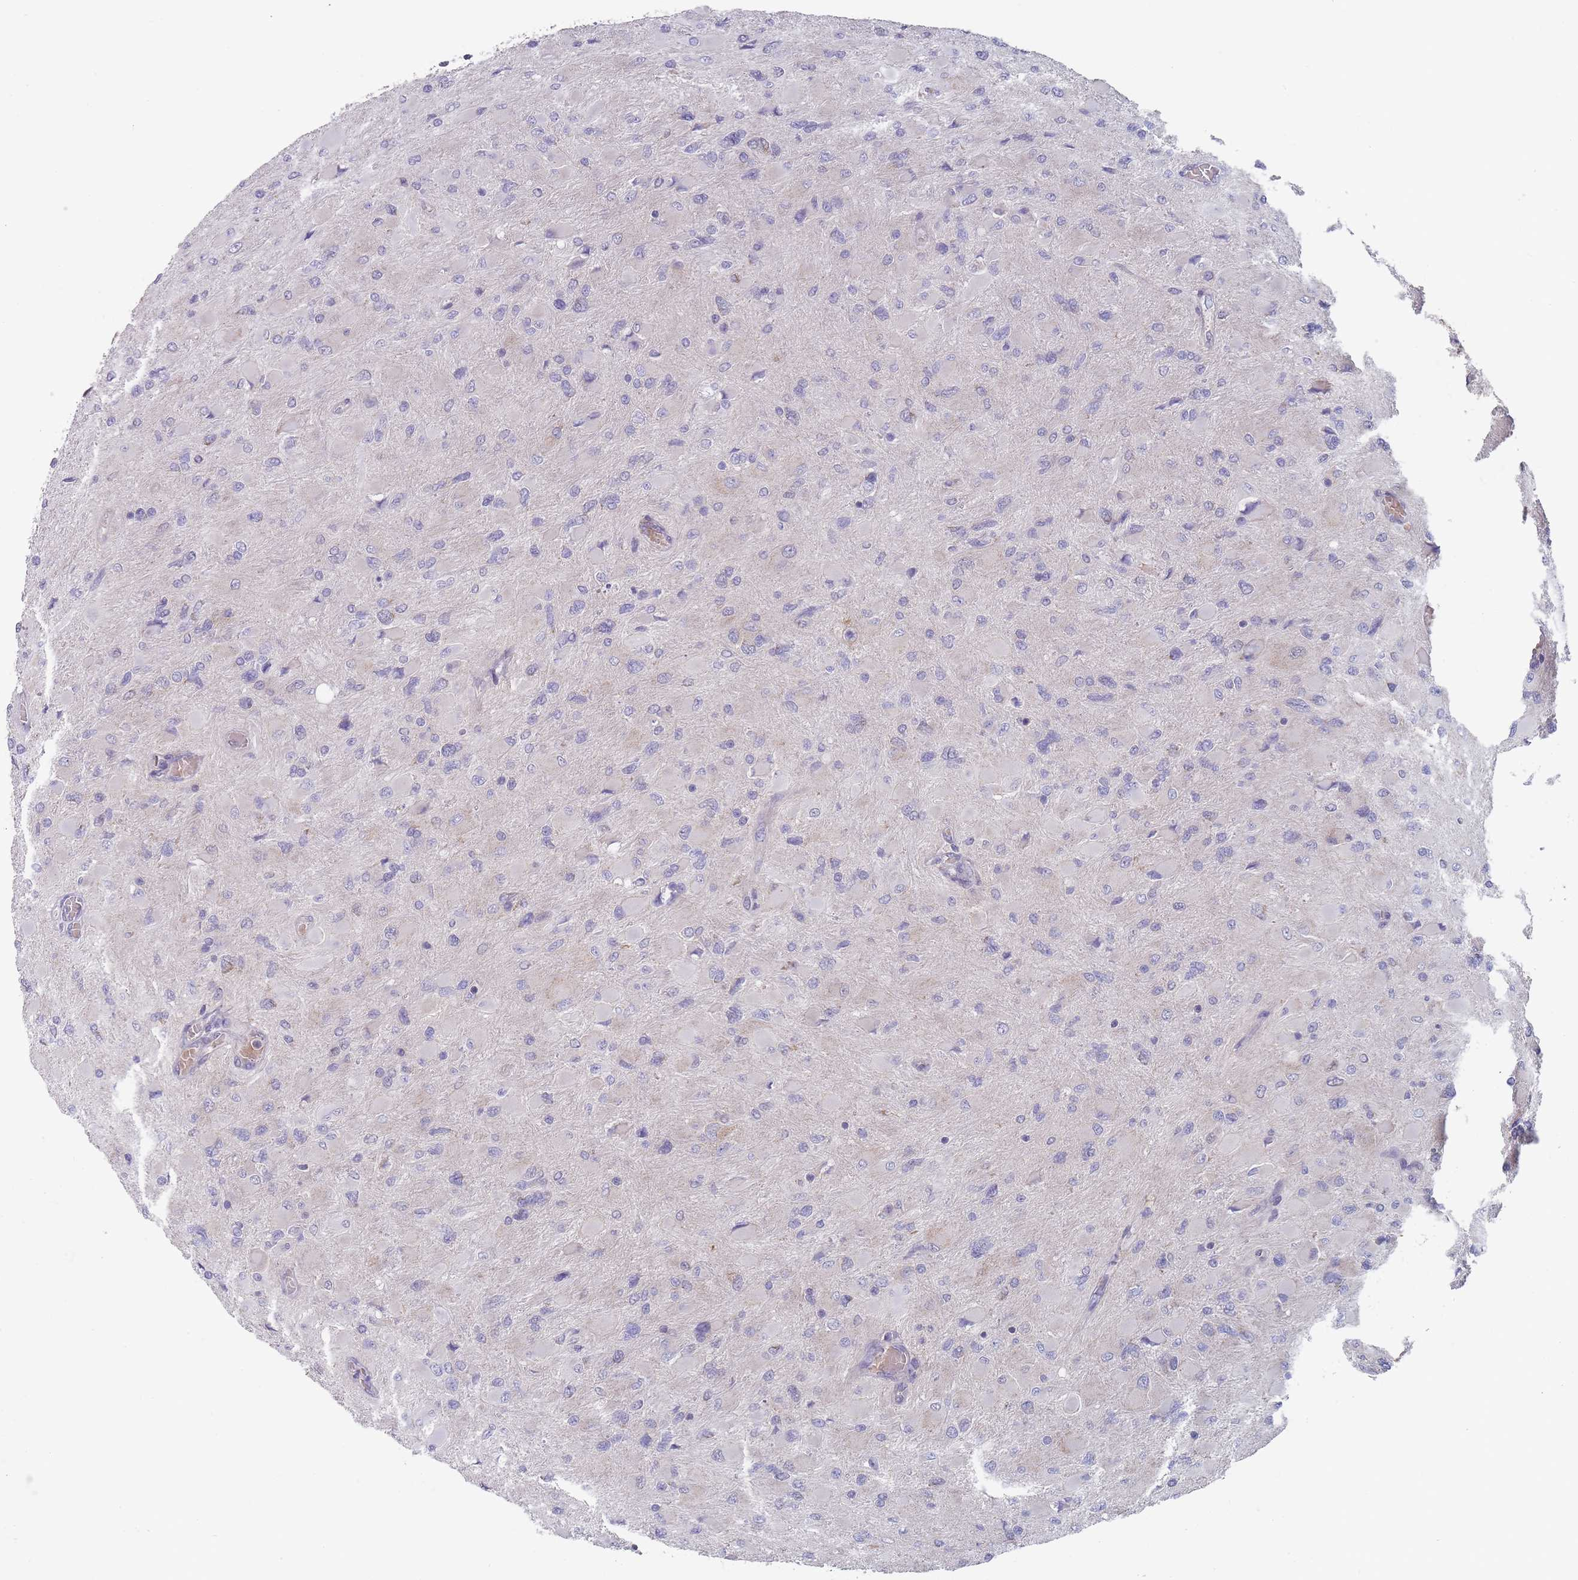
{"staining": {"intensity": "negative", "quantity": "none", "location": "none"}, "tissue": "glioma", "cell_type": "Tumor cells", "image_type": "cancer", "snomed": [{"axis": "morphology", "description": "Glioma, malignant, High grade"}, {"axis": "topography", "description": "Cerebral cortex"}], "caption": "A high-resolution photomicrograph shows immunohistochemistry staining of glioma, which demonstrates no significant expression in tumor cells.", "gene": "PEX7", "patient": {"sex": "female", "age": 36}}